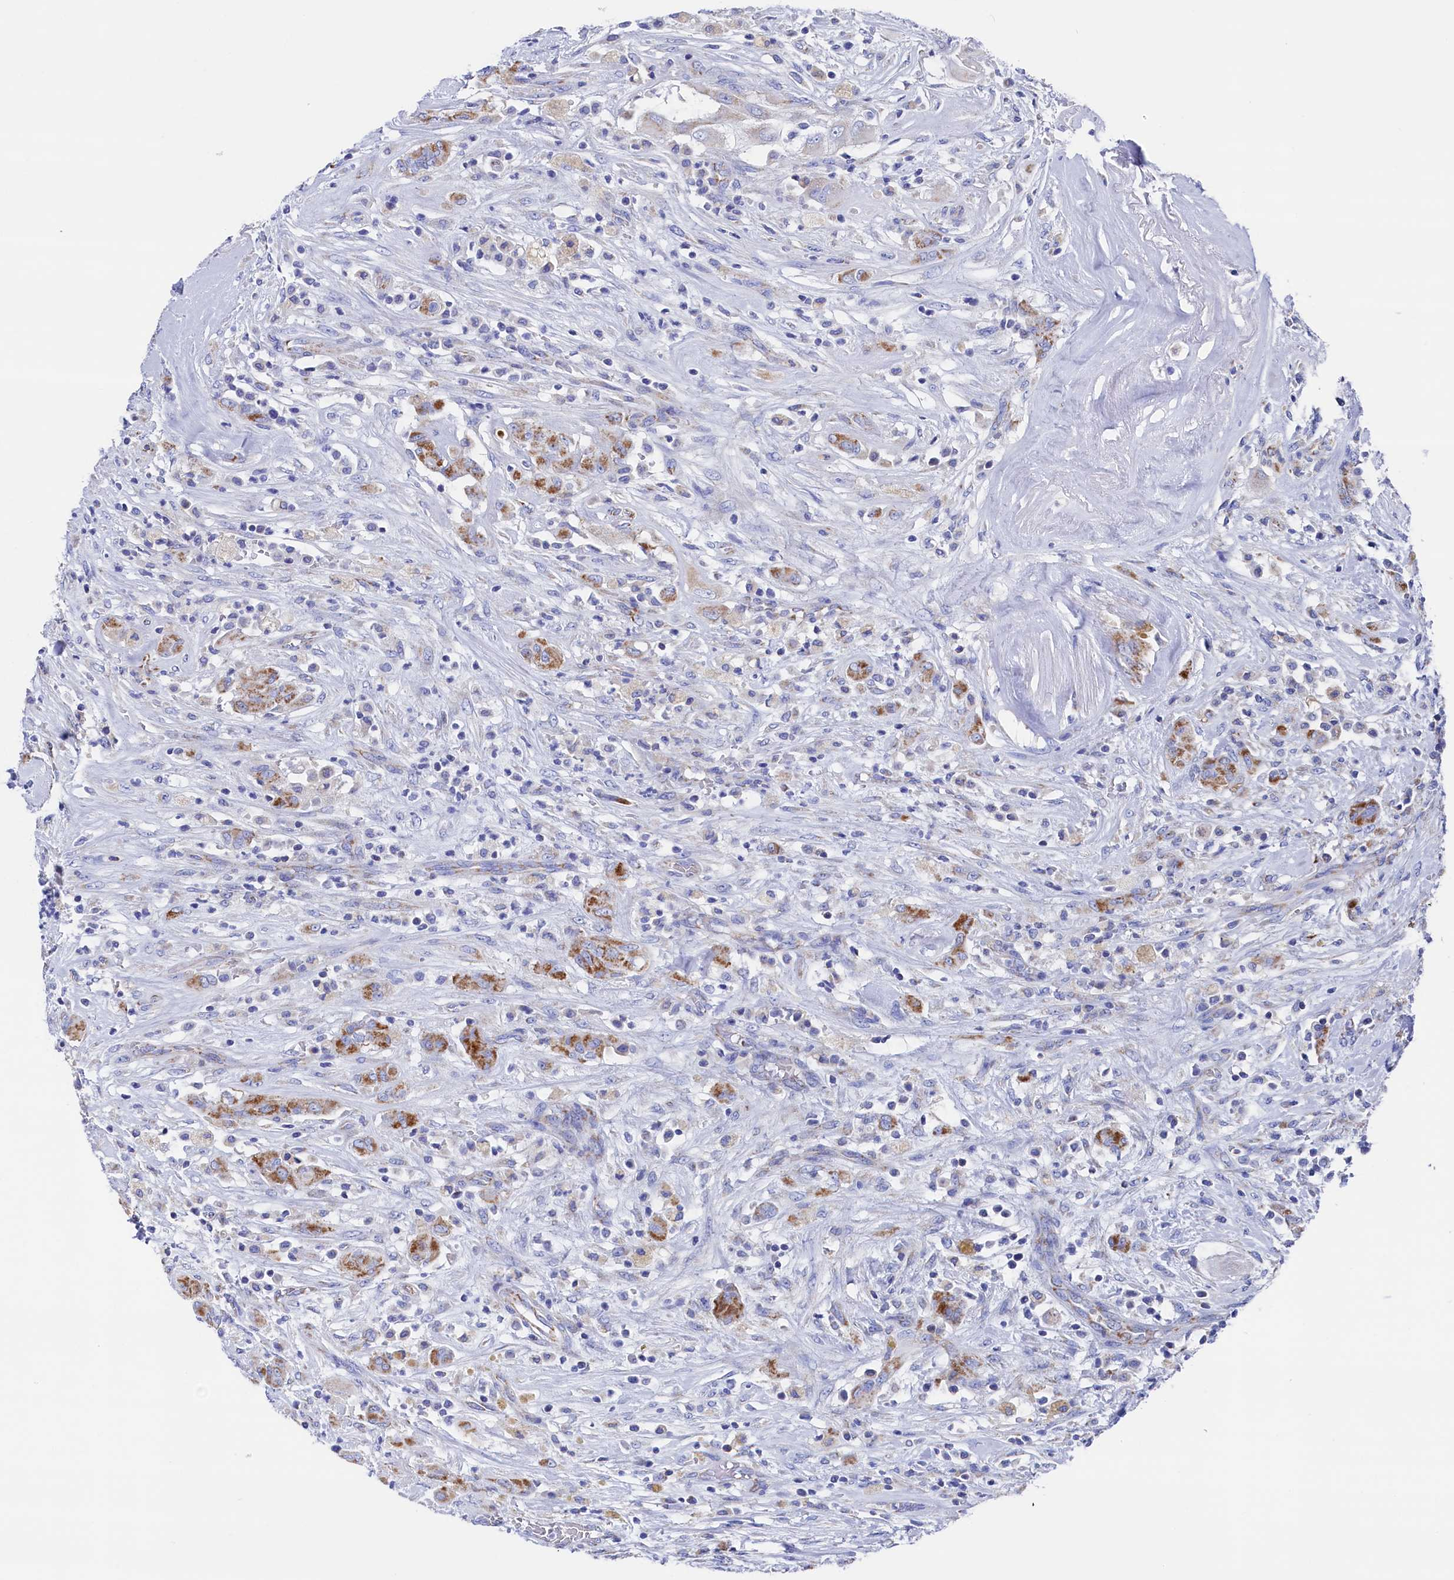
{"staining": {"intensity": "moderate", "quantity": "25%-75%", "location": "cytoplasmic/membranous"}, "tissue": "thyroid cancer", "cell_type": "Tumor cells", "image_type": "cancer", "snomed": [{"axis": "morphology", "description": "Papillary adenocarcinoma, NOS"}, {"axis": "topography", "description": "Thyroid gland"}], "caption": "Thyroid papillary adenocarcinoma stained with a brown dye exhibits moderate cytoplasmic/membranous positive positivity in approximately 25%-75% of tumor cells.", "gene": "MMAB", "patient": {"sex": "female", "age": 59}}